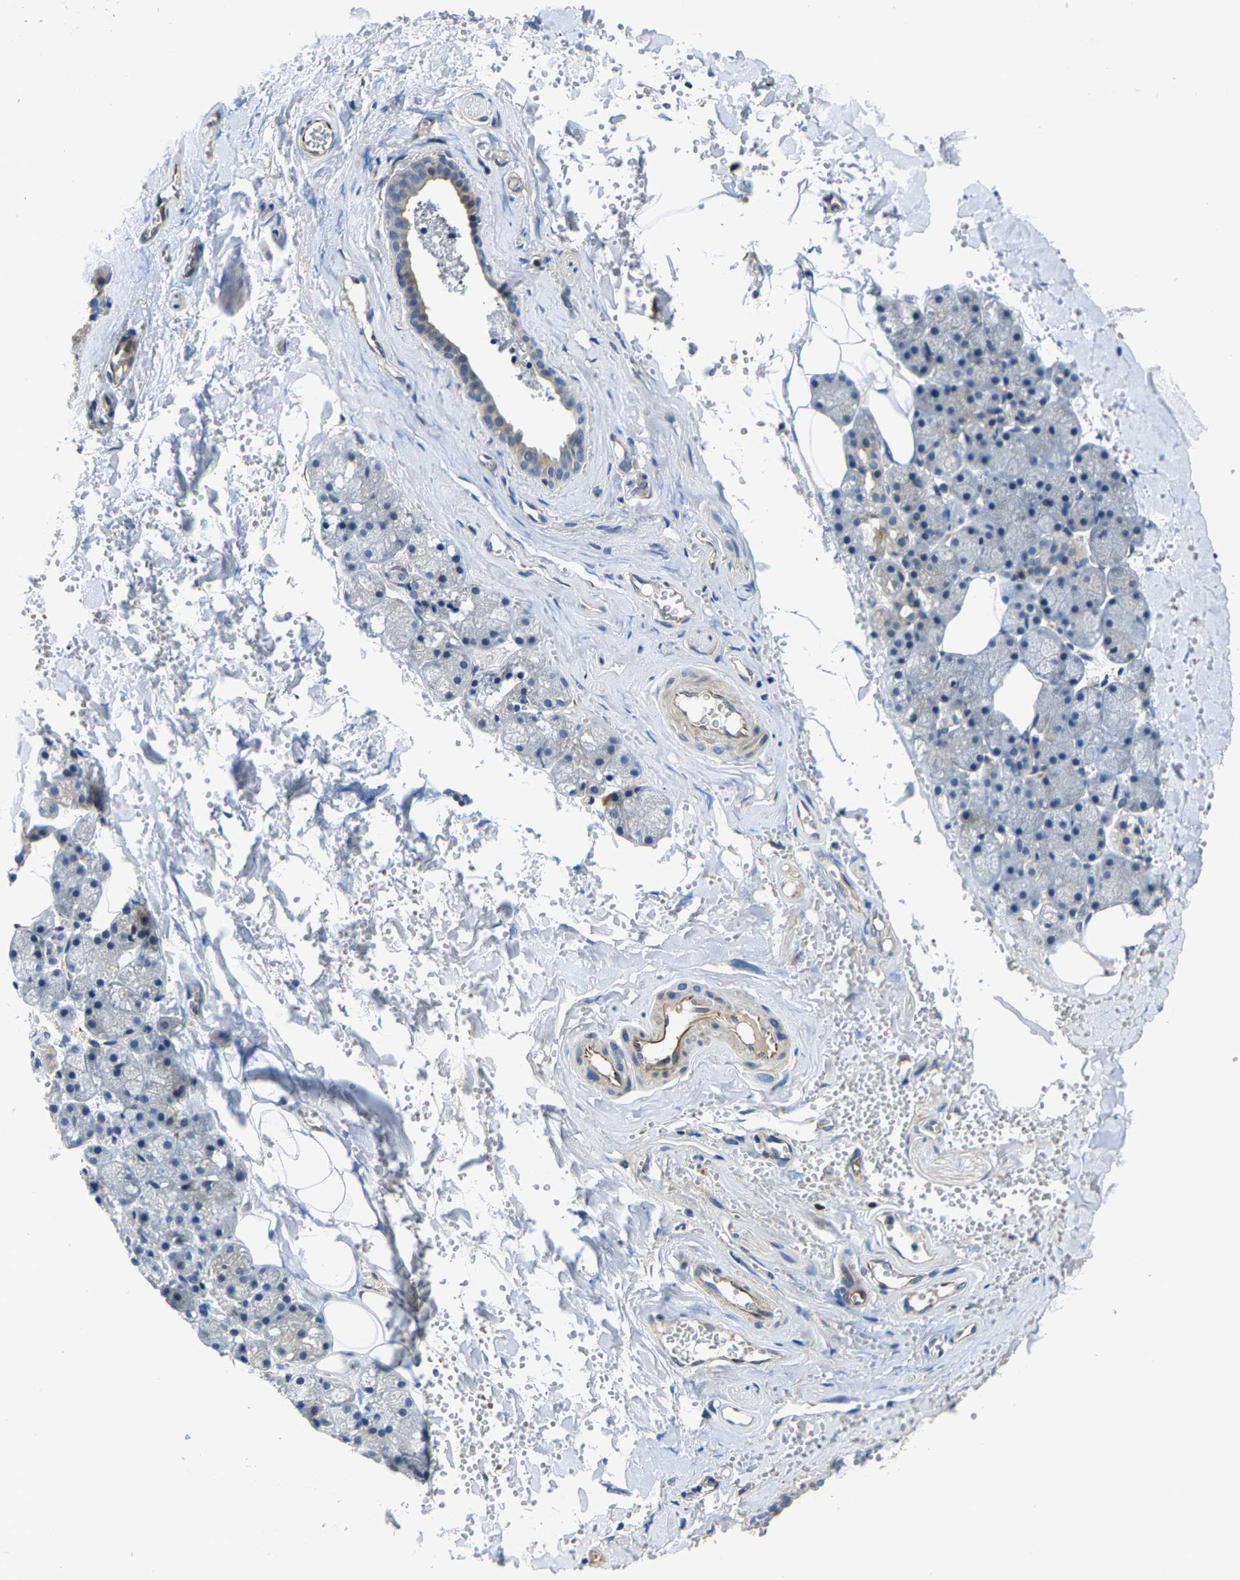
{"staining": {"intensity": "weak", "quantity": "<25%", "location": "cytoplasmic/membranous"}, "tissue": "salivary gland", "cell_type": "Glandular cells", "image_type": "normal", "snomed": [{"axis": "morphology", "description": "Normal tissue, NOS"}, {"axis": "topography", "description": "Salivary gland"}], "caption": "Image shows no protein positivity in glandular cells of unremarkable salivary gland.", "gene": "AGBL3", "patient": {"sex": "male", "age": 62}}